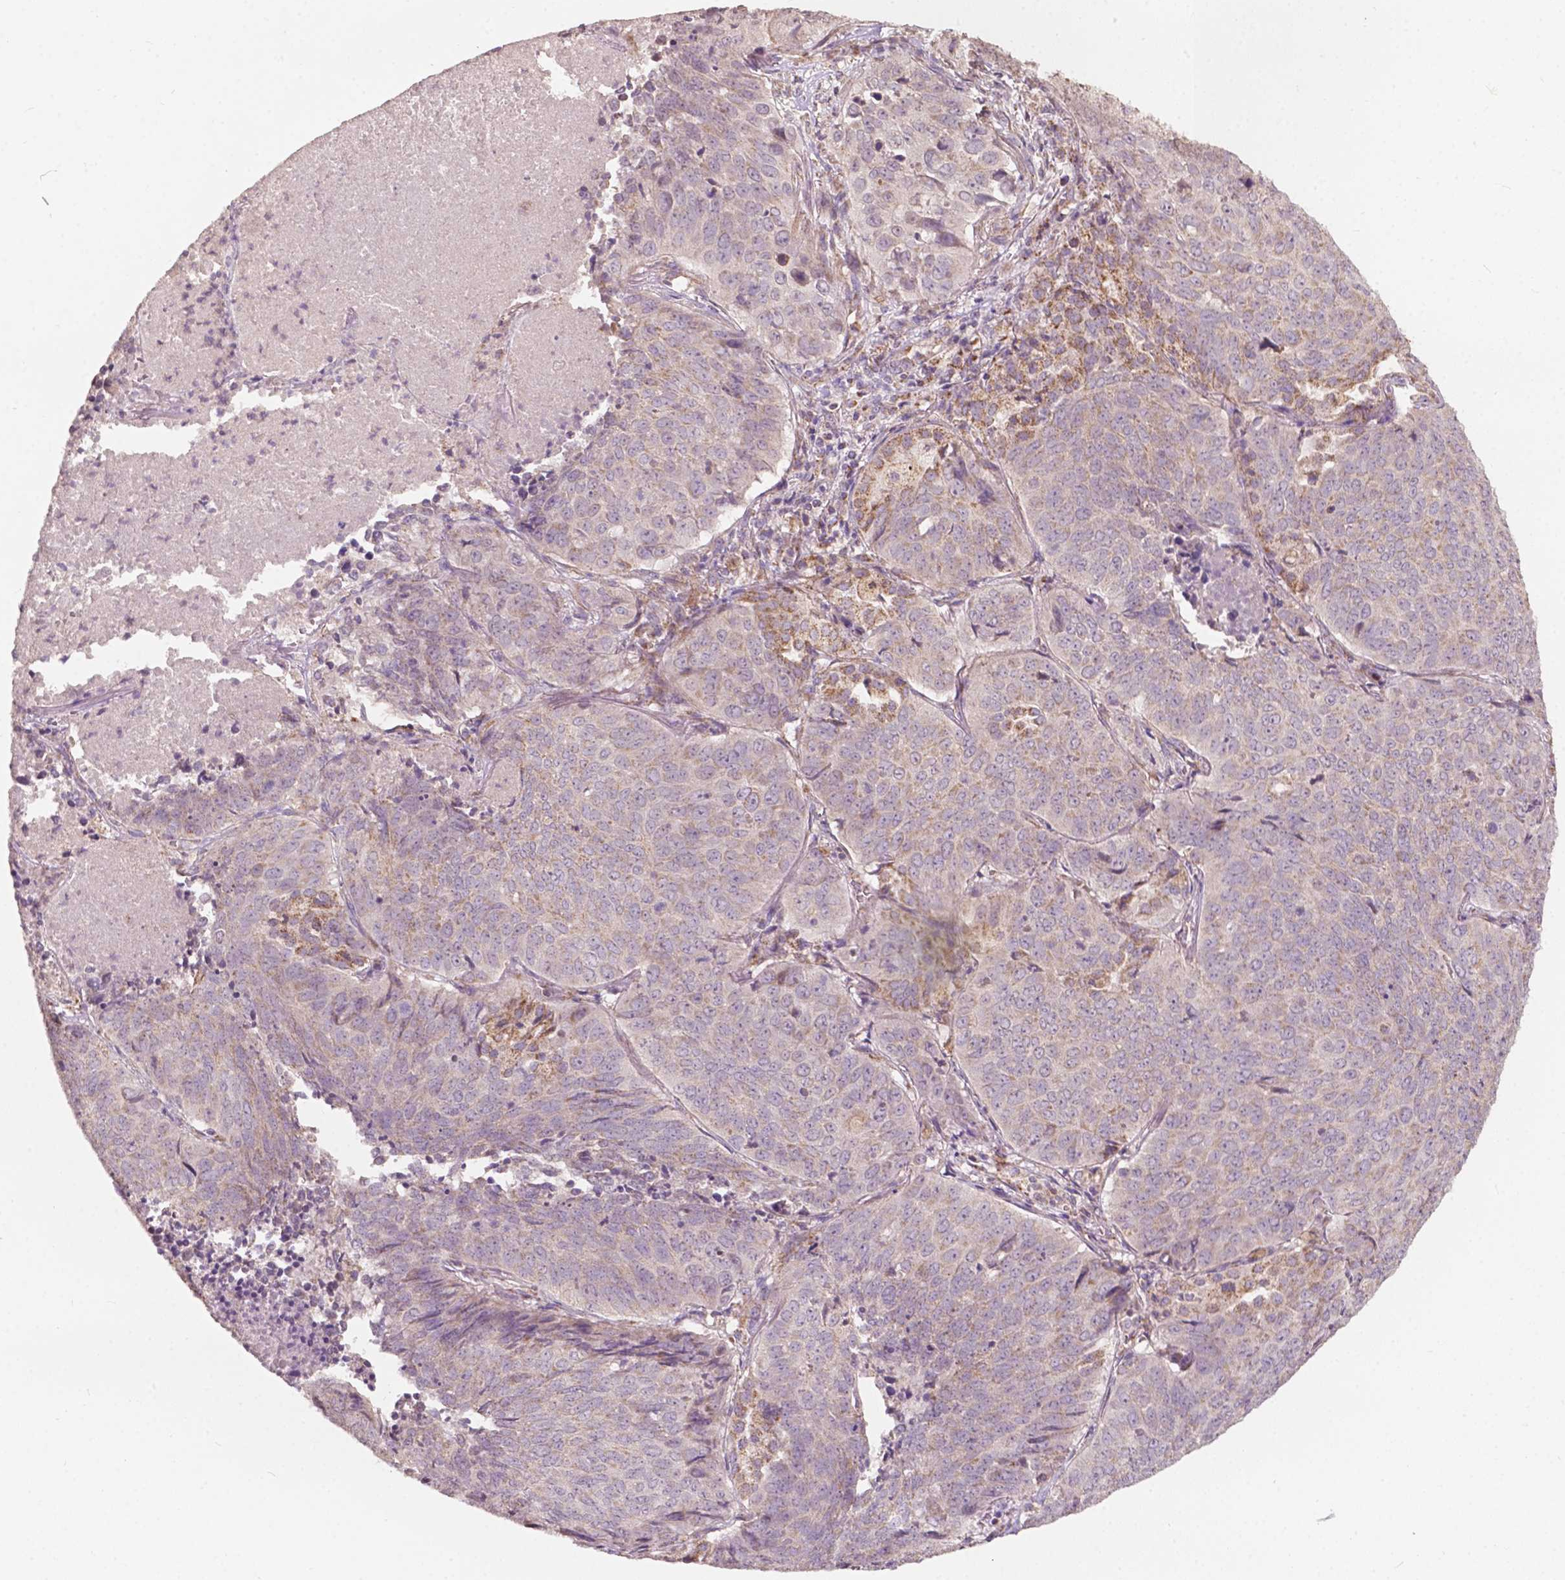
{"staining": {"intensity": "moderate", "quantity": "<25%", "location": "cytoplasmic/membranous"}, "tissue": "lung cancer", "cell_type": "Tumor cells", "image_type": "cancer", "snomed": [{"axis": "morphology", "description": "Normal tissue, NOS"}, {"axis": "morphology", "description": "Squamous cell carcinoma, NOS"}, {"axis": "topography", "description": "Bronchus"}, {"axis": "topography", "description": "Lung"}], "caption": "Lung cancer tissue exhibits moderate cytoplasmic/membranous positivity in approximately <25% of tumor cells, visualized by immunohistochemistry.", "gene": "NDUFA10", "patient": {"sex": "male", "age": 64}}